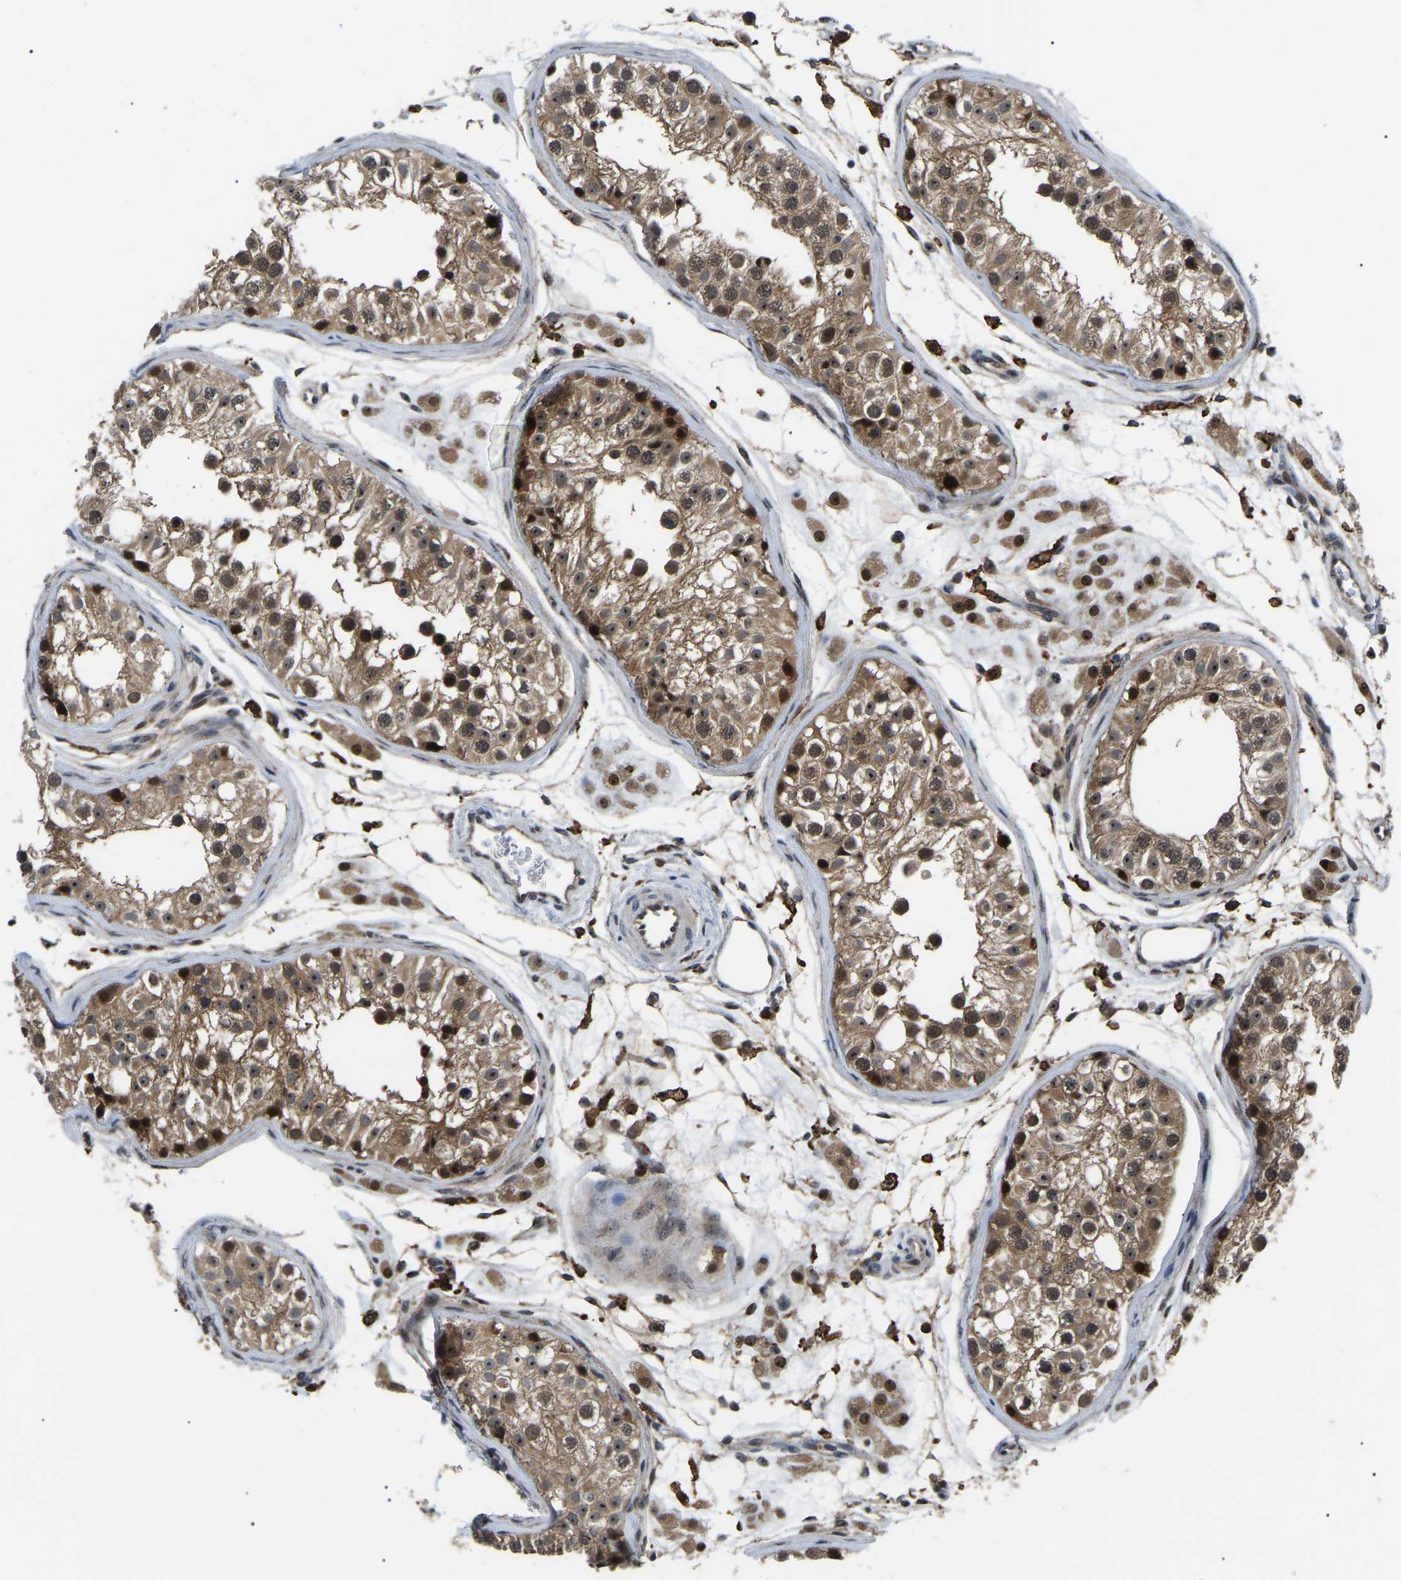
{"staining": {"intensity": "moderate", "quantity": ">75%", "location": "cytoplasmic/membranous,nuclear"}, "tissue": "testis", "cell_type": "Cells in seminiferous ducts", "image_type": "normal", "snomed": [{"axis": "morphology", "description": "Normal tissue, NOS"}, {"axis": "morphology", "description": "Adenocarcinoma, metastatic, NOS"}, {"axis": "topography", "description": "Testis"}], "caption": "Testis stained with DAB IHC shows medium levels of moderate cytoplasmic/membranous,nuclear expression in about >75% of cells in seminiferous ducts. Immunohistochemistry (ihc) stains the protein in brown and the nuclei are stained blue.", "gene": "RRP1B", "patient": {"sex": "male", "age": 26}}